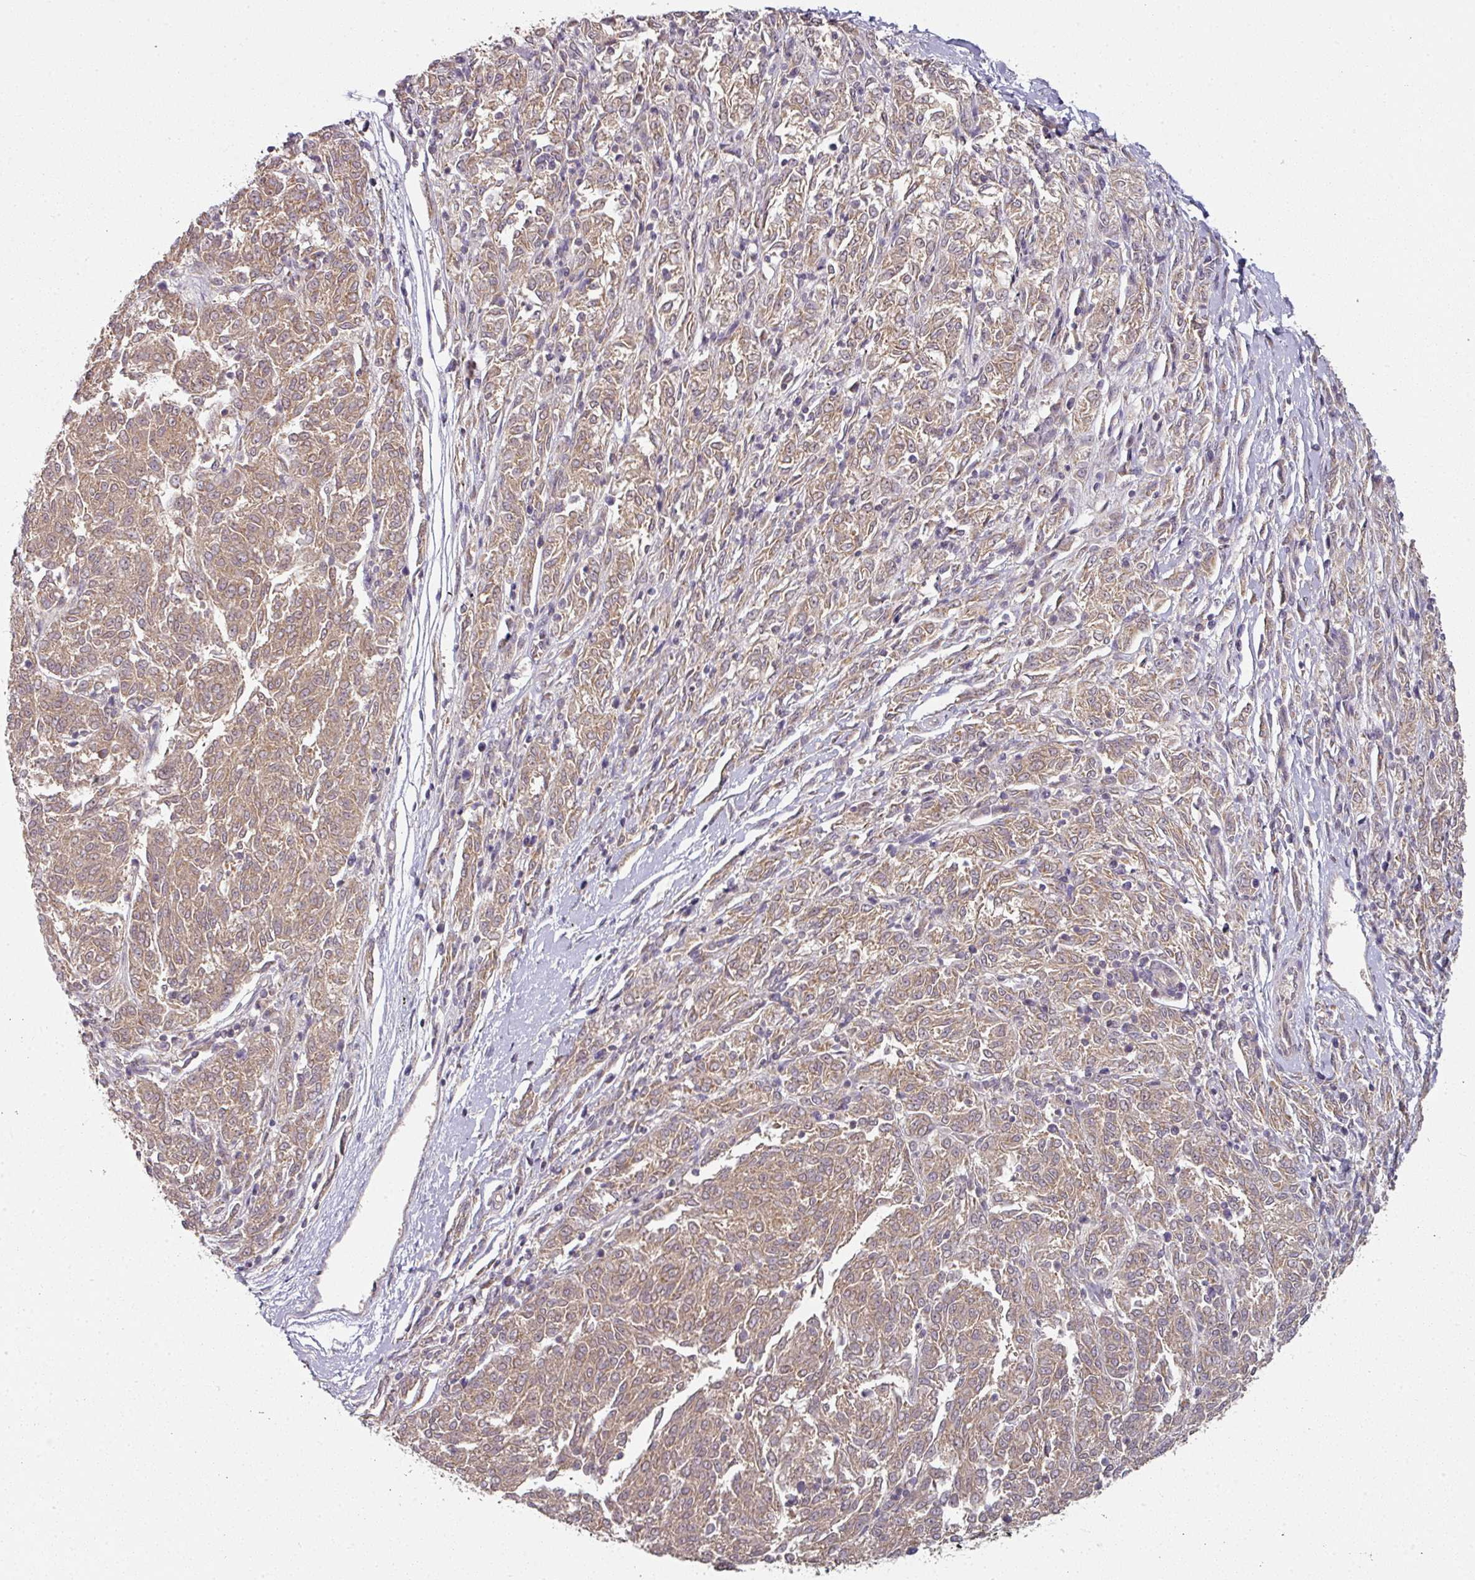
{"staining": {"intensity": "moderate", "quantity": ">75%", "location": "cytoplasmic/membranous"}, "tissue": "melanoma", "cell_type": "Tumor cells", "image_type": "cancer", "snomed": [{"axis": "morphology", "description": "Malignant melanoma, NOS"}, {"axis": "topography", "description": "Skin"}], "caption": "A photomicrograph of human melanoma stained for a protein exhibits moderate cytoplasmic/membranous brown staining in tumor cells. Nuclei are stained in blue.", "gene": "MAP2K2", "patient": {"sex": "female", "age": 72}}